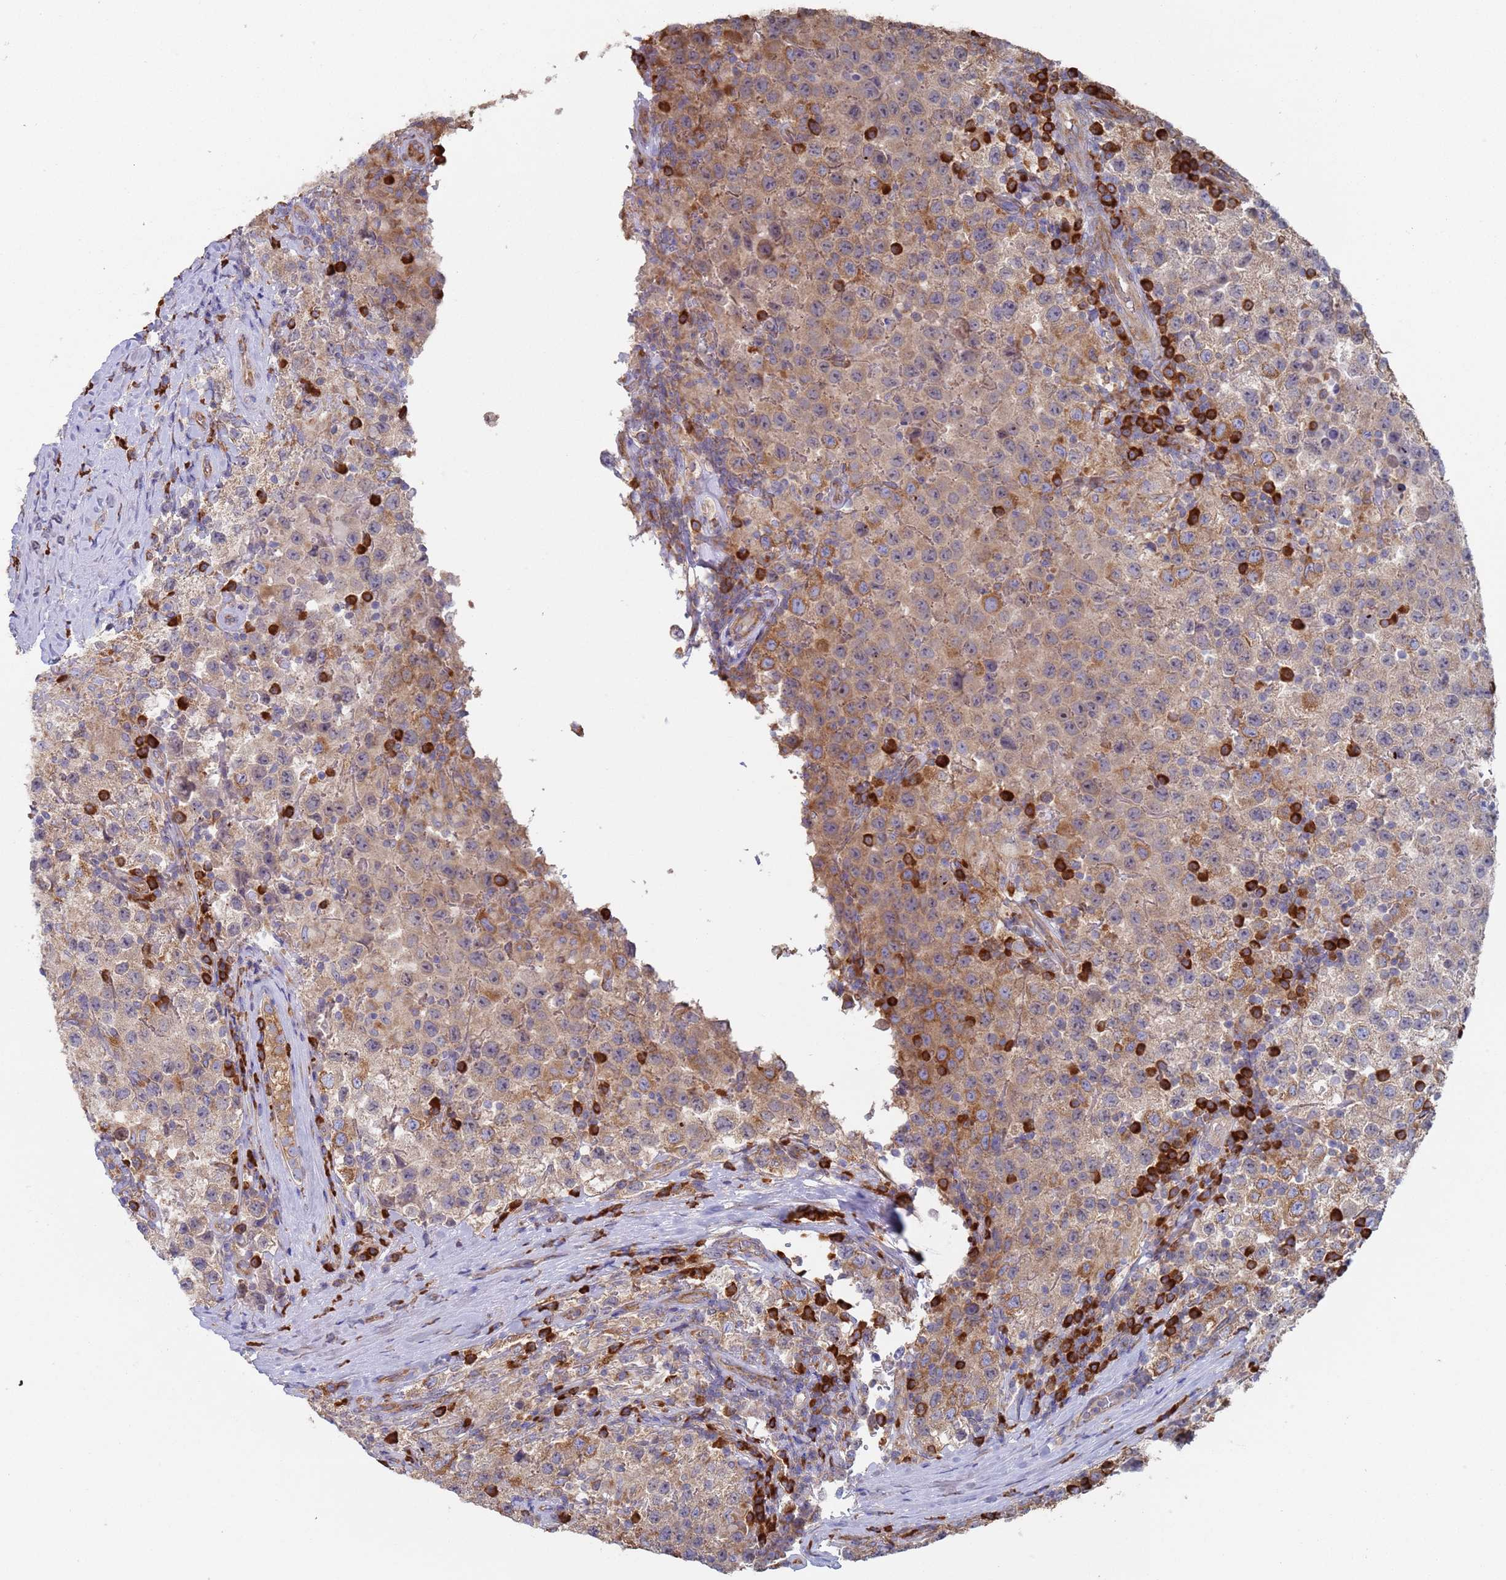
{"staining": {"intensity": "moderate", "quantity": "25%-75%", "location": "cytoplasmic/membranous"}, "tissue": "testis cancer", "cell_type": "Tumor cells", "image_type": "cancer", "snomed": [{"axis": "morphology", "description": "Seminoma, NOS"}, {"axis": "morphology", "description": "Carcinoma, Embryonal, NOS"}, {"axis": "topography", "description": "Testis"}], "caption": "A micrograph of embryonal carcinoma (testis) stained for a protein demonstrates moderate cytoplasmic/membranous brown staining in tumor cells.", "gene": "ZNF844", "patient": {"sex": "male", "age": 41}}